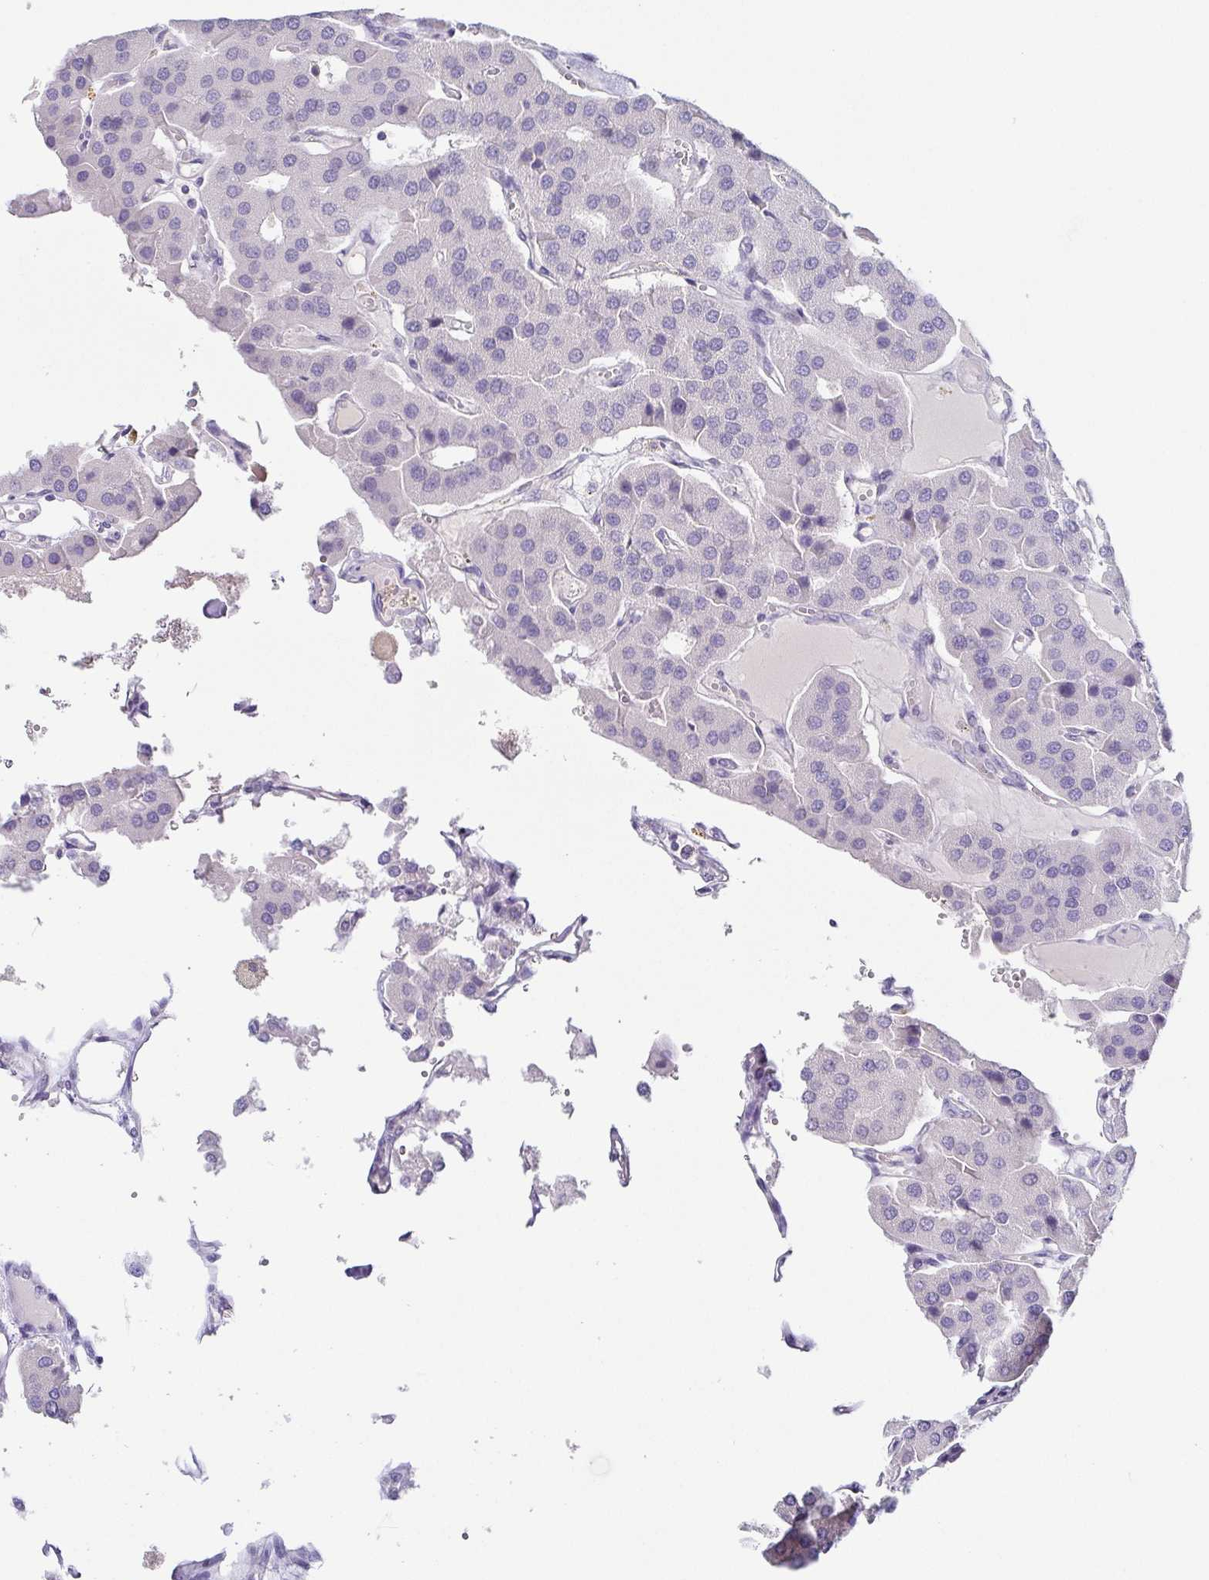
{"staining": {"intensity": "negative", "quantity": "none", "location": "none"}, "tissue": "parathyroid gland", "cell_type": "Glandular cells", "image_type": "normal", "snomed": [{"axis": "morphology", "description": "Normal tissue, NOS"}, {"axis": "morphology", "description": "Adenoma, NOS"}, {"axis": "topography", "description": "Parathyroid gland"}], "caption": "Micrograph shows no protein staining in glandular cells of benign parathyroid gland. (DAB (3,3'-diaminobenzidine) IHC visualized using brightfield microscopy, high magnification).", "gene": "COL17A1", "patient": {"sex": "female", "age": 86}}